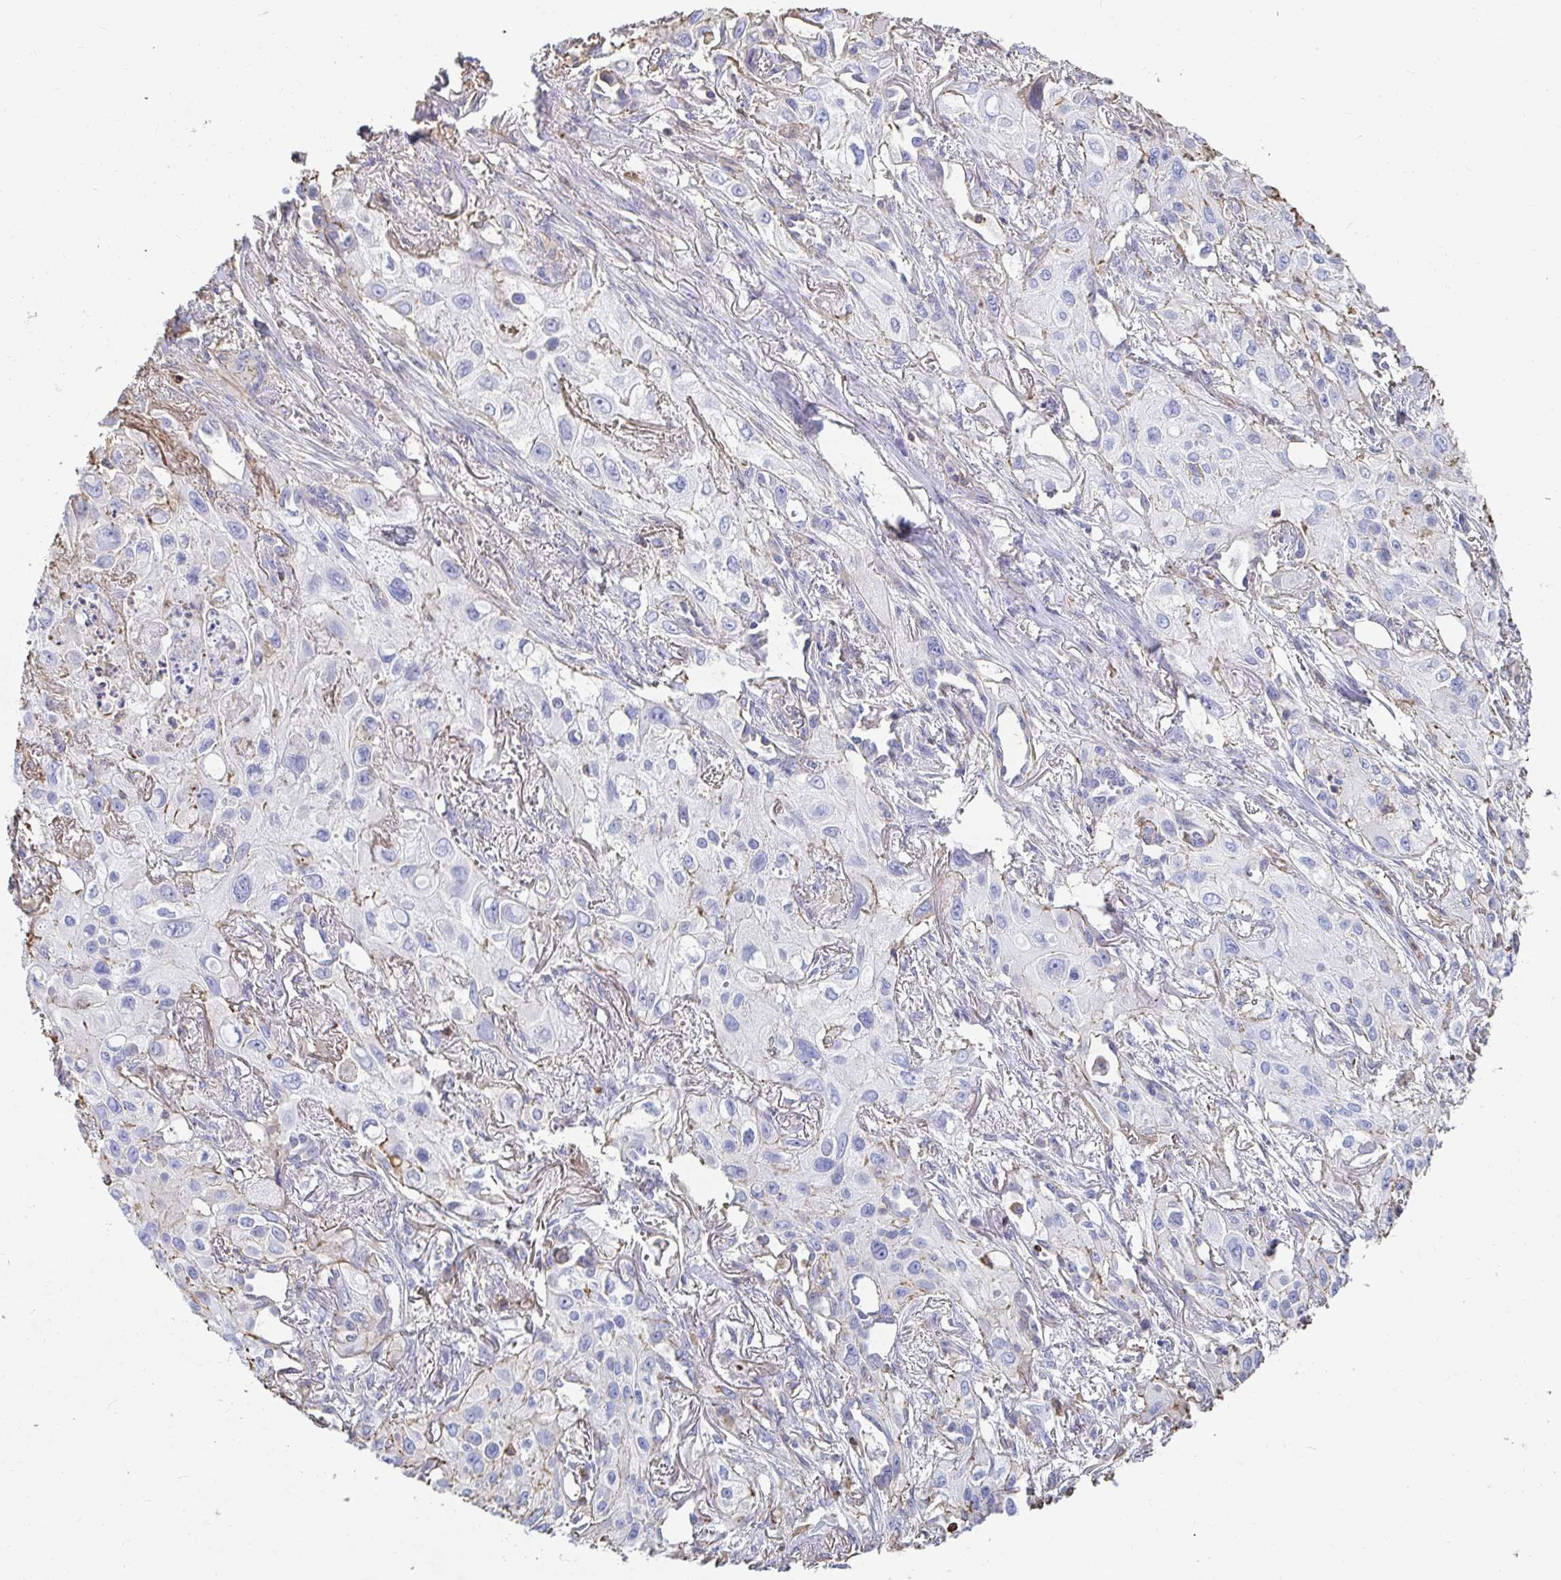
{"staining": {"intensity": "negative", "quantity": "none", "location": "none"}, "tissue": "lung cancer", "cell_type": "Tumor cells", "image_type": "cancer", "snomed": [{"axis": "morphology", "description": "Squamous cell carcinoma, NOS"}, {"axis": "topography", "description": "Lung"}], "caption": "There is no significant expression in tumor cells of lung cancer (squamous cell carcinoma).", "gene": "PTPN14", "patient": {"sex": "male", "age": 71}}